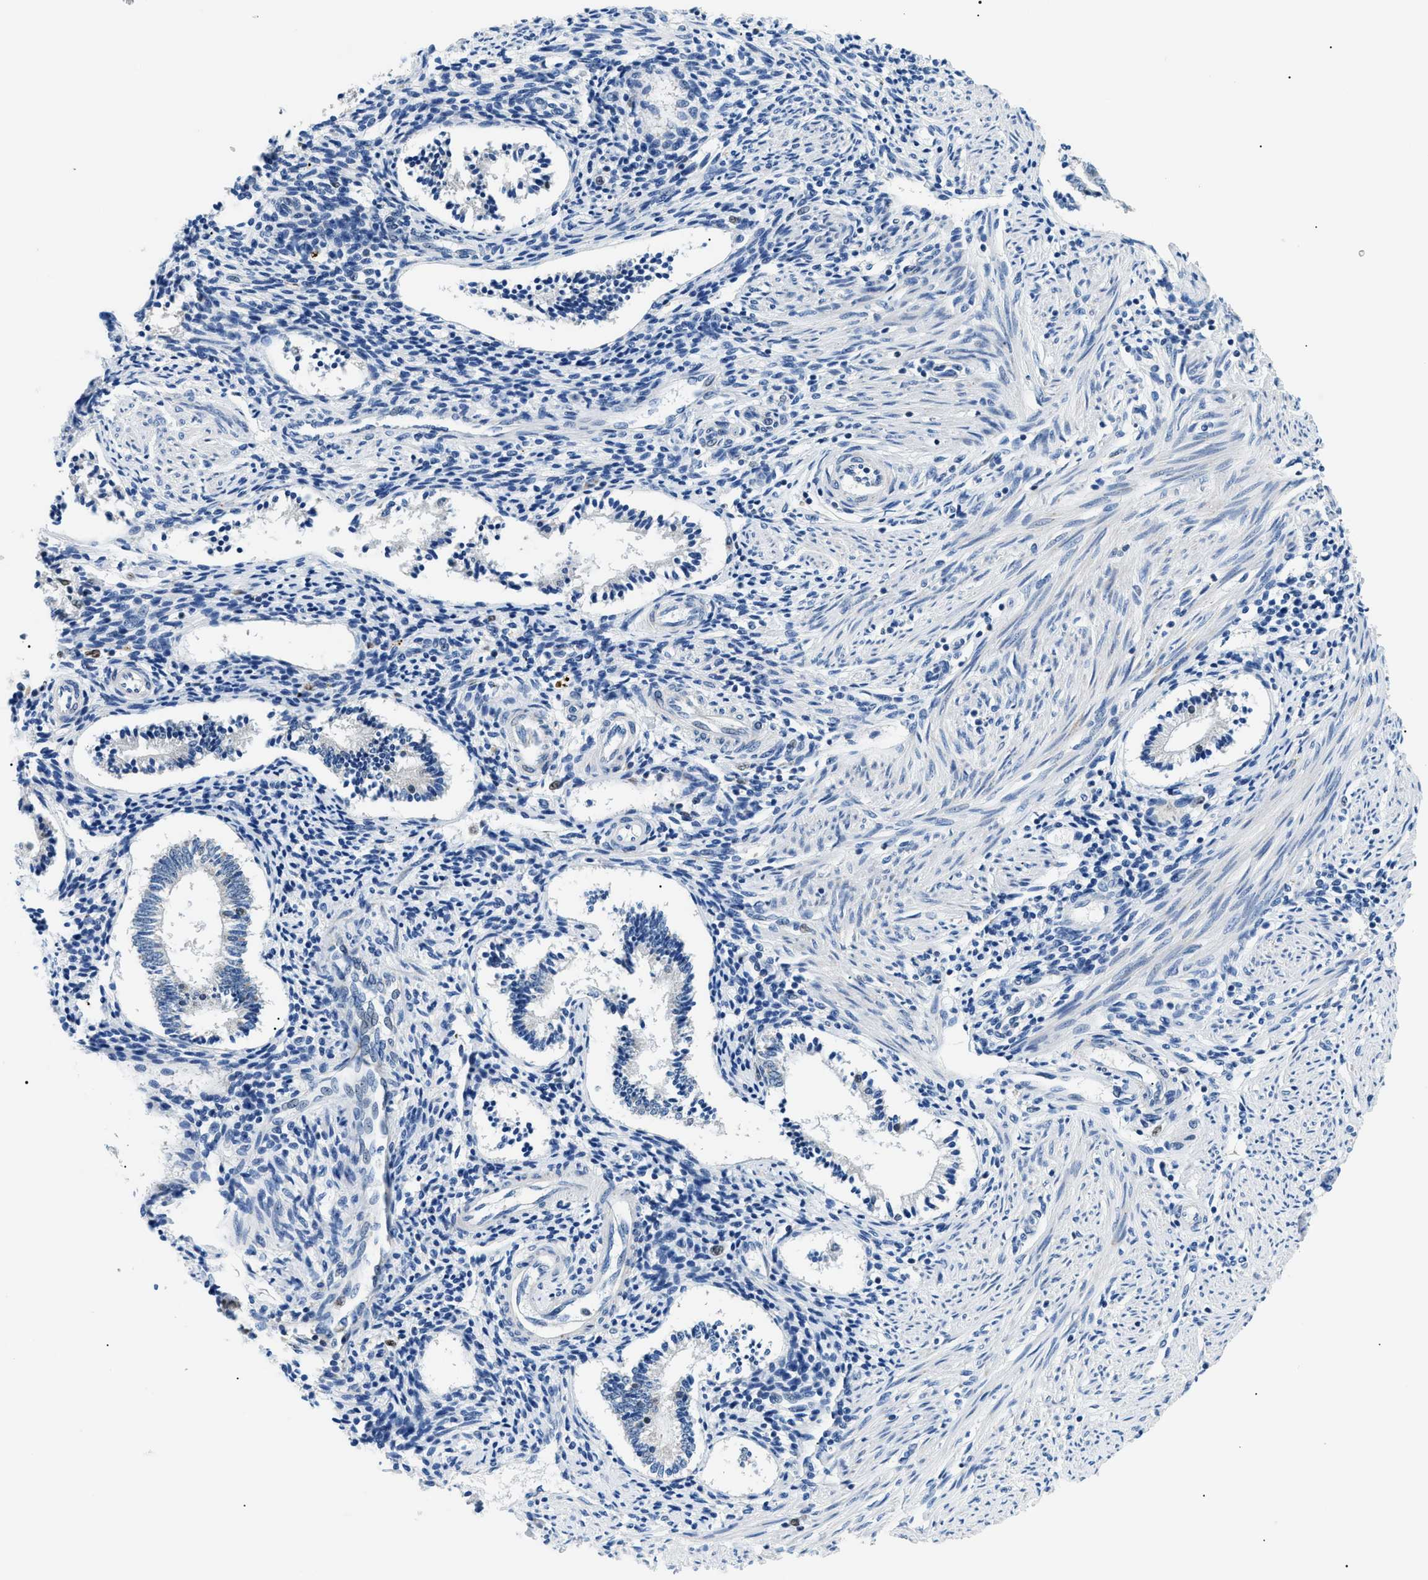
{"staining": {"intensity": "negative", "quantity": "none", "location": "none"}, "tissue": "endometrium", "cell_type": "Cells in endometrial stroma", "image_type": "normal", "snomed": [{"axis": "morphology", "description": "Normal tissue, NOS"}, {"axis": "topography", "description": "Endometrium"}], "caption": "Cells in endometrial stroma are negative for protein expression in normal human endometrium. (Stains: DAB immunohistochemistry with hematoxylin counter stain, Microscopy: brightfield microscopy at high magnification).", "gene": "SMARCC1", "patient": {"sex": "female", "age": 42}}